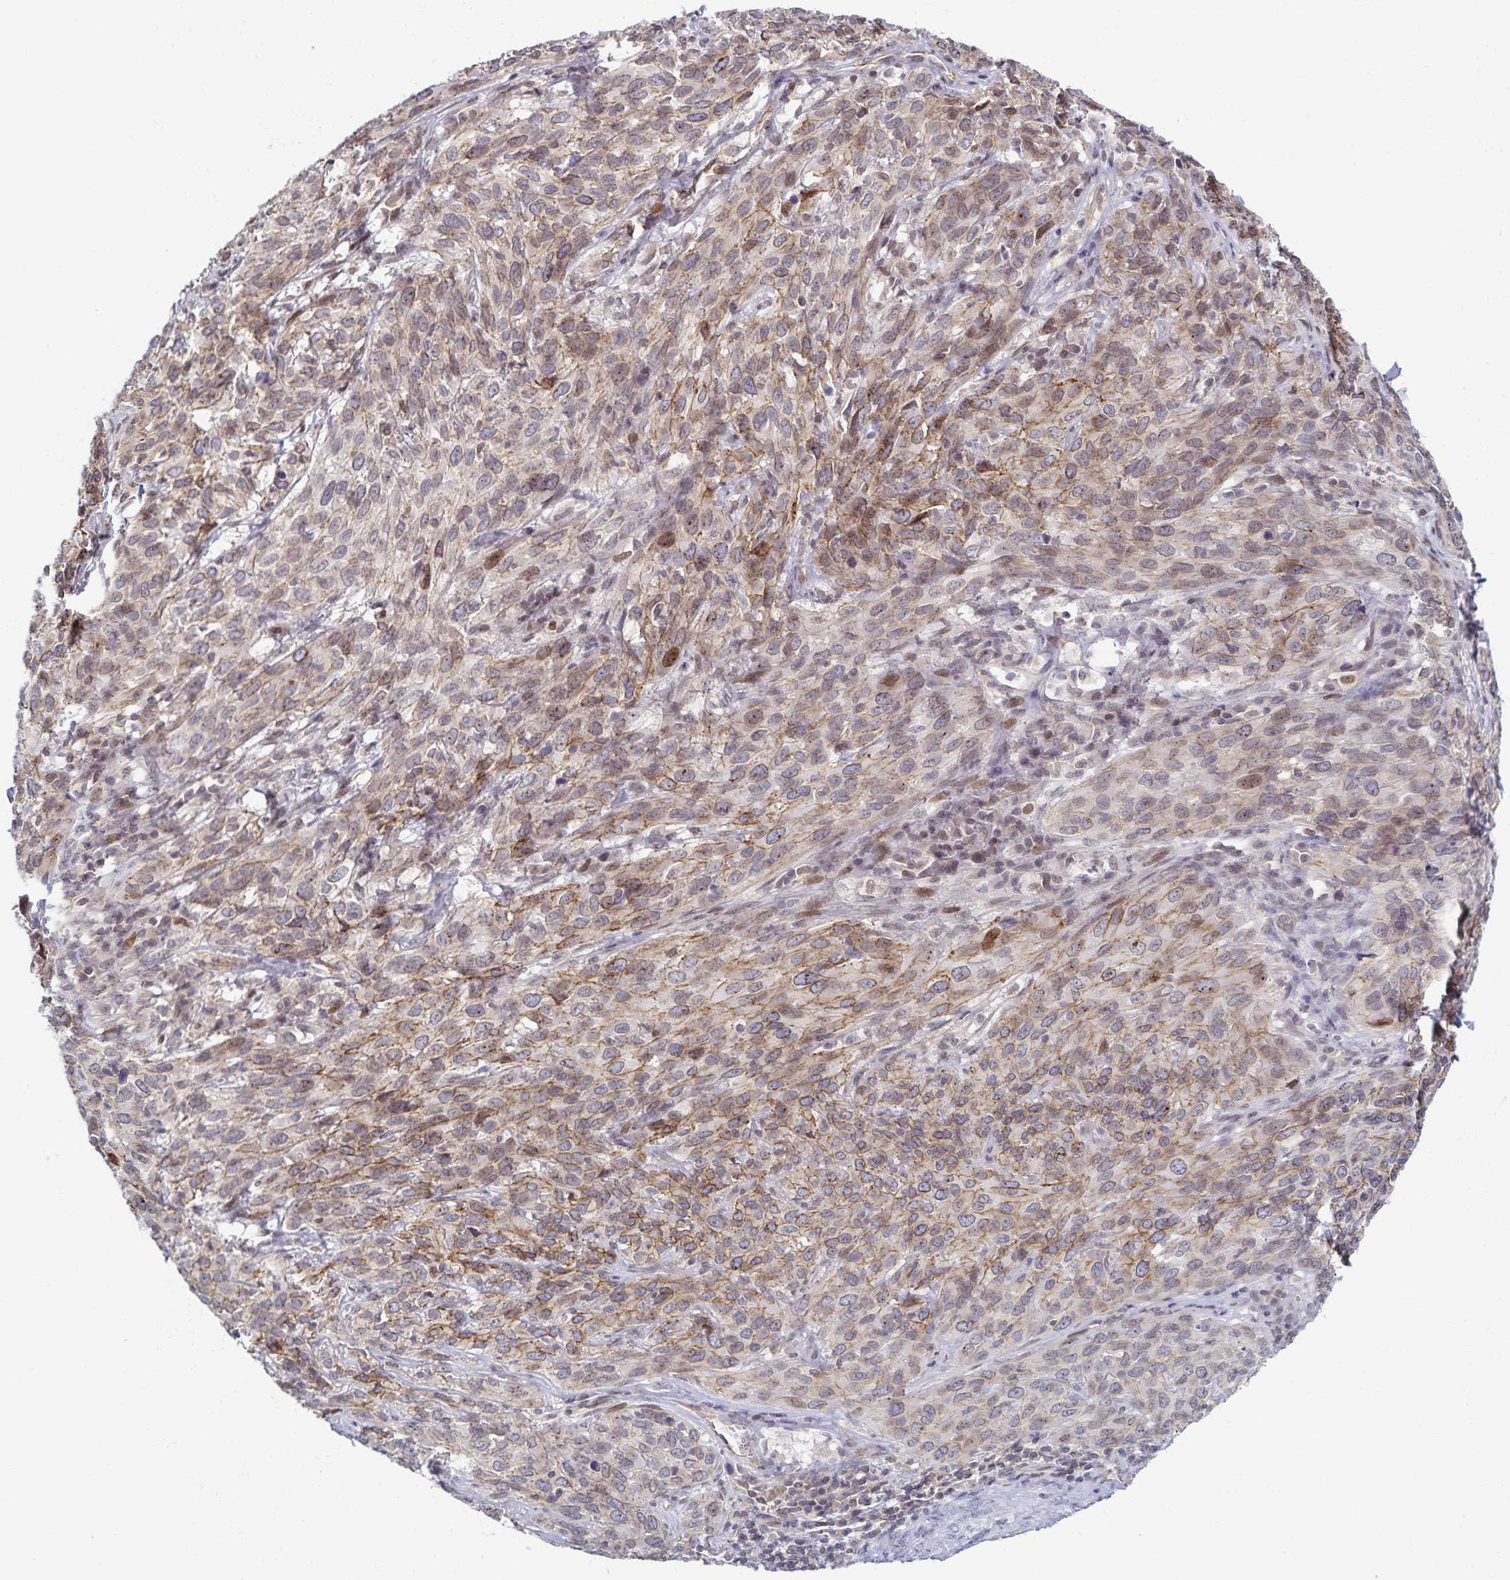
{"staining": {"intensity": "weak", "quantity": "25%-75%", "location": "cytoplasmic/membranous,nuclear"}, "tissue": "cervical cancer", "cell_type": "Tumor cells", "image_type": "cancer", "snomed": [{"axis": "morphology", "description": "Squamous cell carcinoma, NOS"}, {"axis": "topography", "description": "Cervix"}], "caption": "Immunohistochemical staining of squamous cell carcinoma (cervical) displays low levels of weak cytoplasmic/membranous and nuclear protein expression in about 25%-75% of tumor cells.", "gene": "RAB9B", "patient": {"sex": "female", "age": 51}}